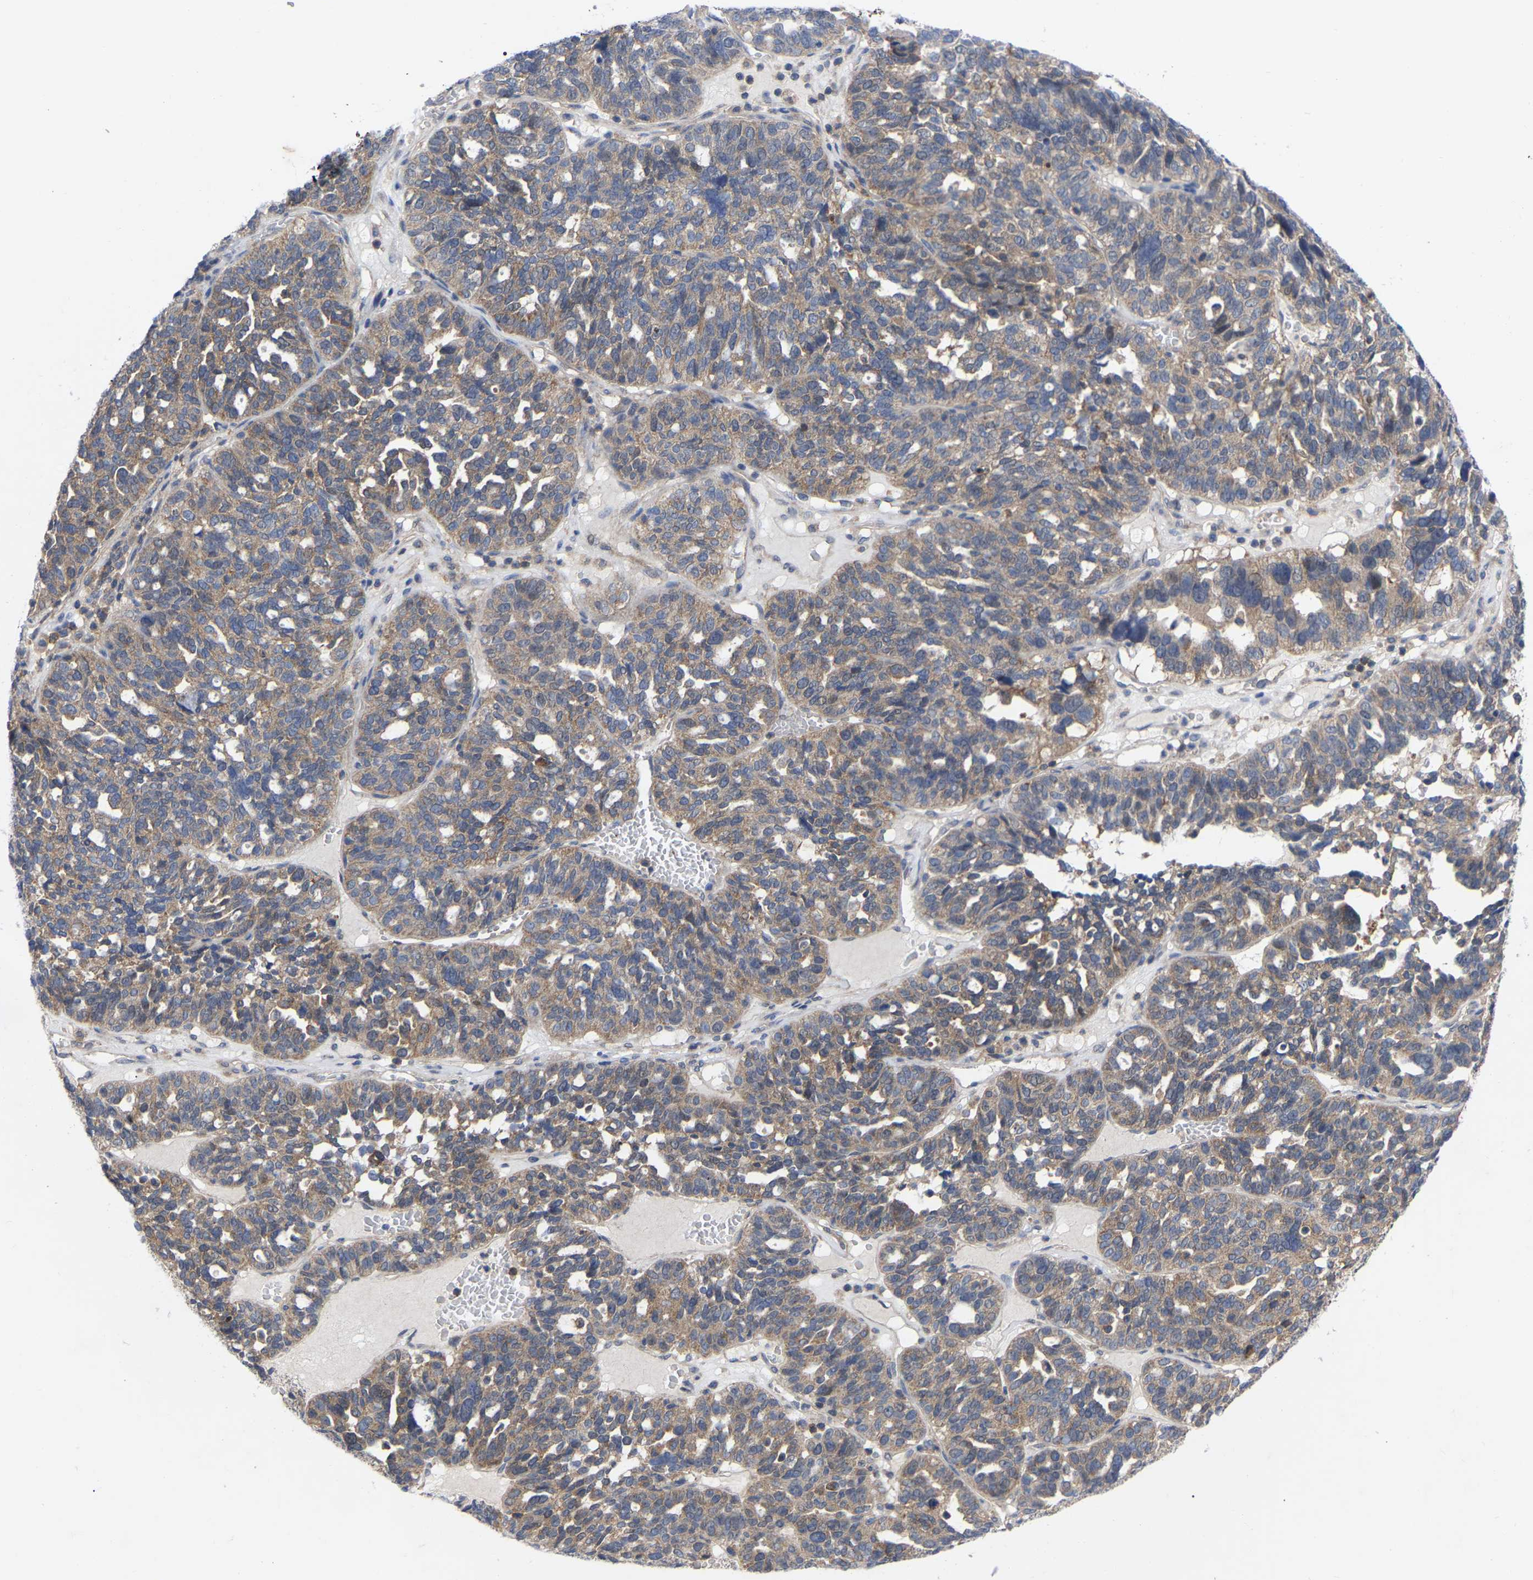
{"staining": {"intensity": "weak", "quantity": ">75%", "location": "cytoplasmic/membranous"}, "tissue": "ovarian cancer", "cell_type": "Tumor cells", "image_type": "cancer", "snomed": [{"axis": "morphology", "description": "Cystadenocarcinoma, serous, NOS"}, {"axis": "topography", "description": "Ovary"}], "caption": "Protein analysis of serous cystadenocarcinoma (ovarian) tissue demonstrates weak cytoplasmic/membranous staining in approximately >75% of tumor cells.", "gene": "TCP1", "patient": {"sex": "female", "age": 59}}